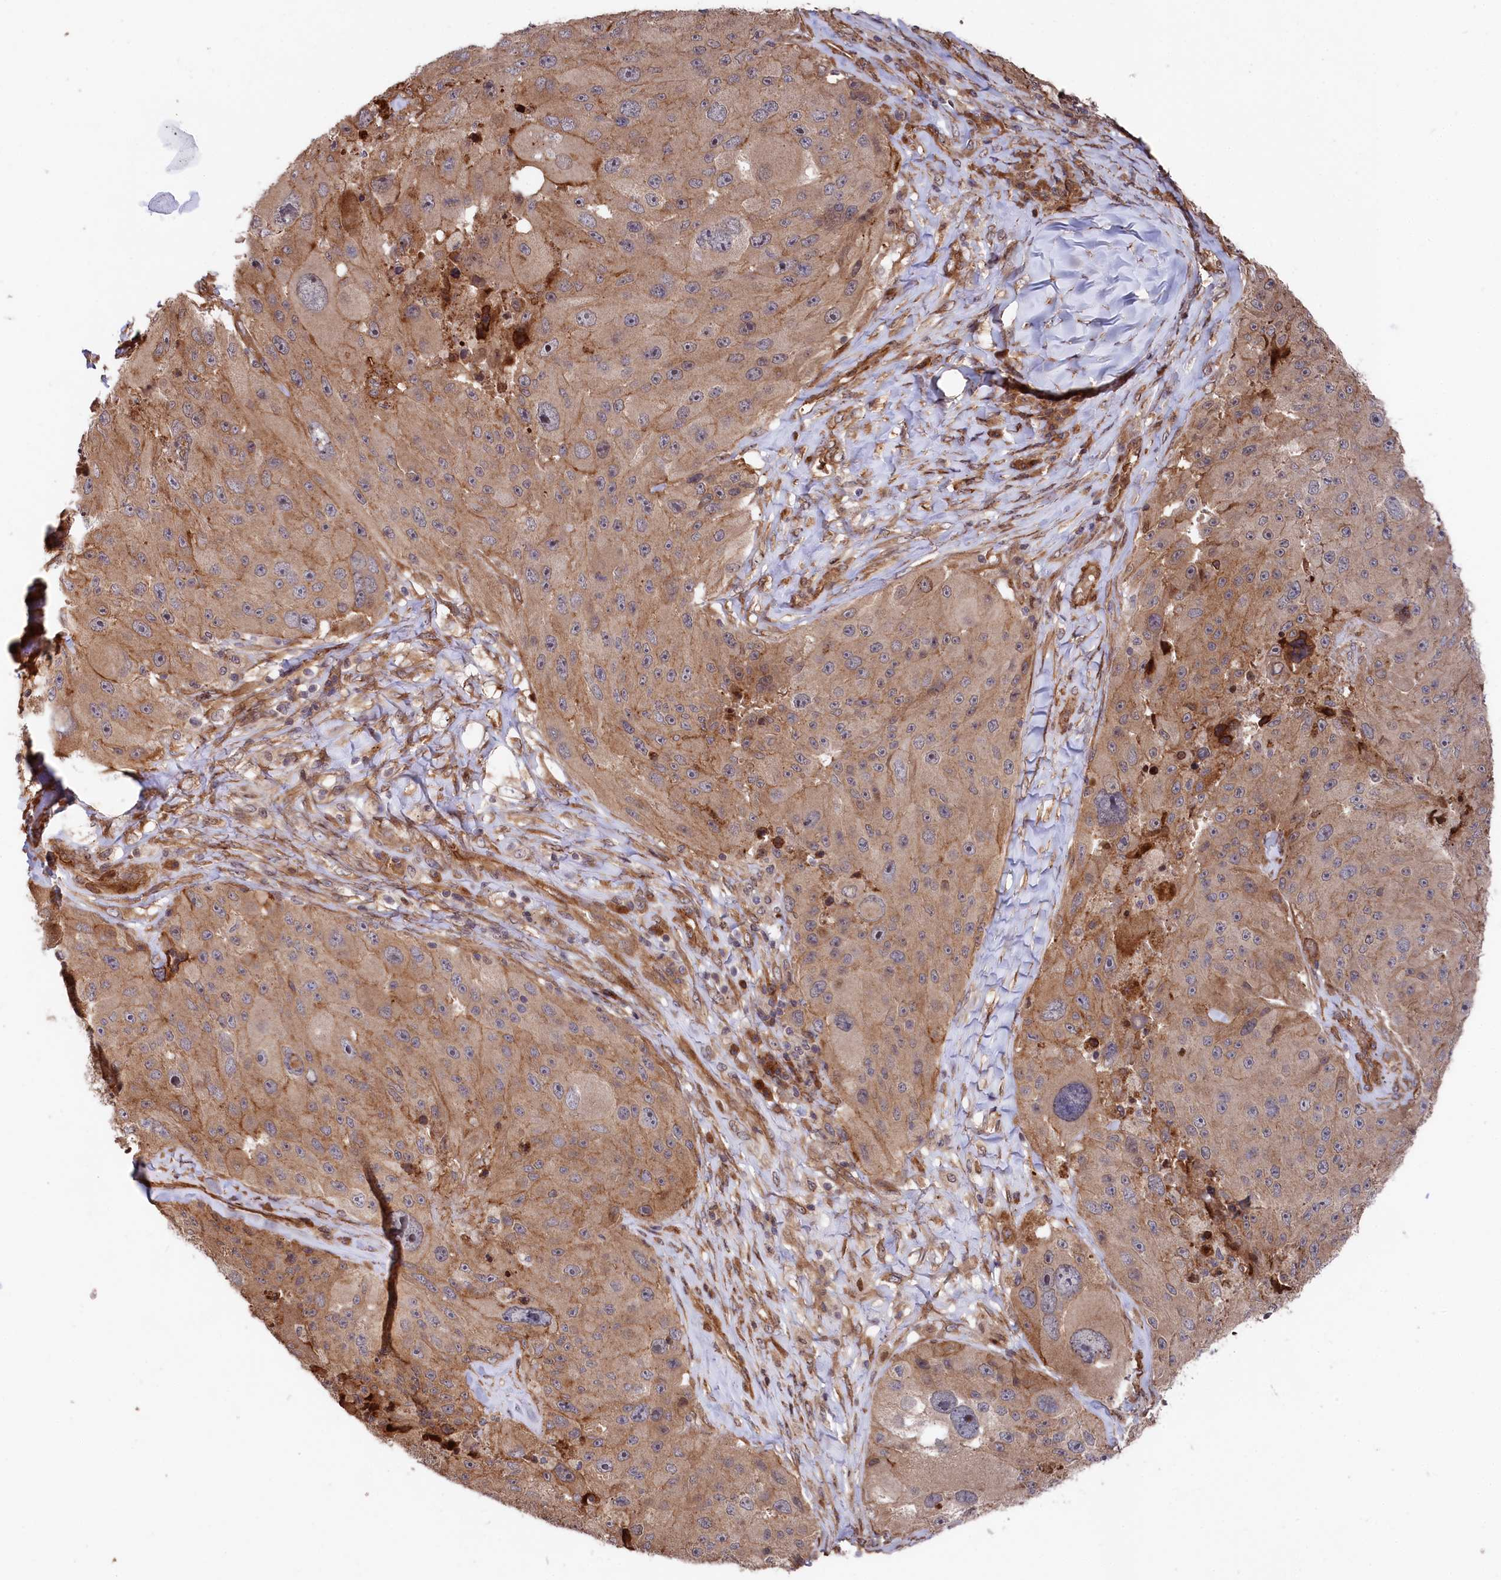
{"staining": {"intensity": "moderate", "quantity": ">75%", "location": "cytoplasmic/membranous"}, "tissue": "melanoma", "cell_type": "Tumor cells", "image_type": "cancer", "snomed": [{"axis": "morphology", "description": "Malignant melanoma, Metastatic site"}, {"axis": "topography", "description": "Lymph node"}], "caption": "Protein expression analysis of human malignant melanoma (metastatic site) reveals moderate cytoplasmic/membranous staining in approximately >75% of tumor cells.", "gene": "TNKS1BP1", "patient": {"sex": "male", "age": 62}}